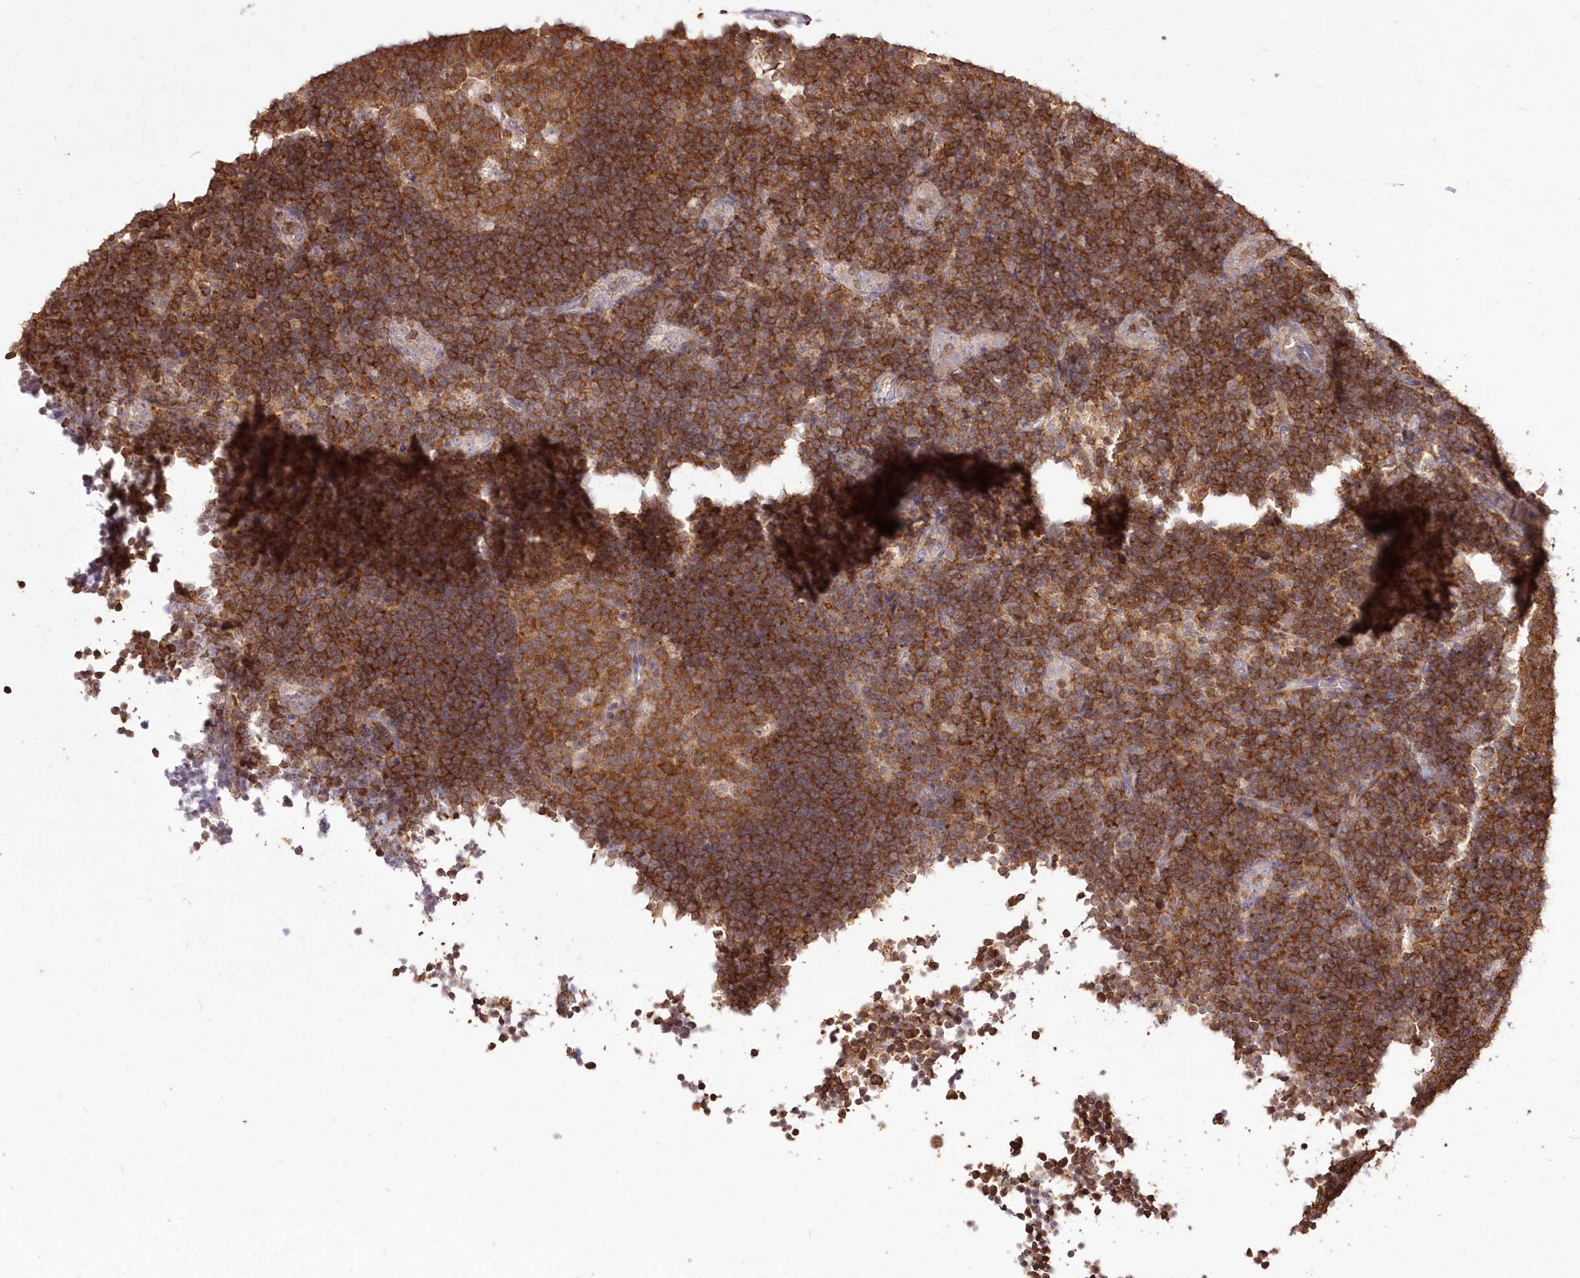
{"staining": {"intensity": "moderate", "quantity": ">75%", "location": "cytoplasmic/membranous"}, "tissue": "lymph node", "cell_type": "Germinal center cells", "image_type": "normal", "snomed": [{"axis": "morphology", "description": "Normal tissue, NOS"}, {"axis": "topography", "description": "Lymph node"}], "caption": "Immunohistochemistry (IHC) (DAB) staining of benign human lymph node displays moderate cytoplasmic/membranous protein expression in approximately >75% of germinal center cells.", "gene": "STK17B", "patient": {"sex": "female", "age": 22}}